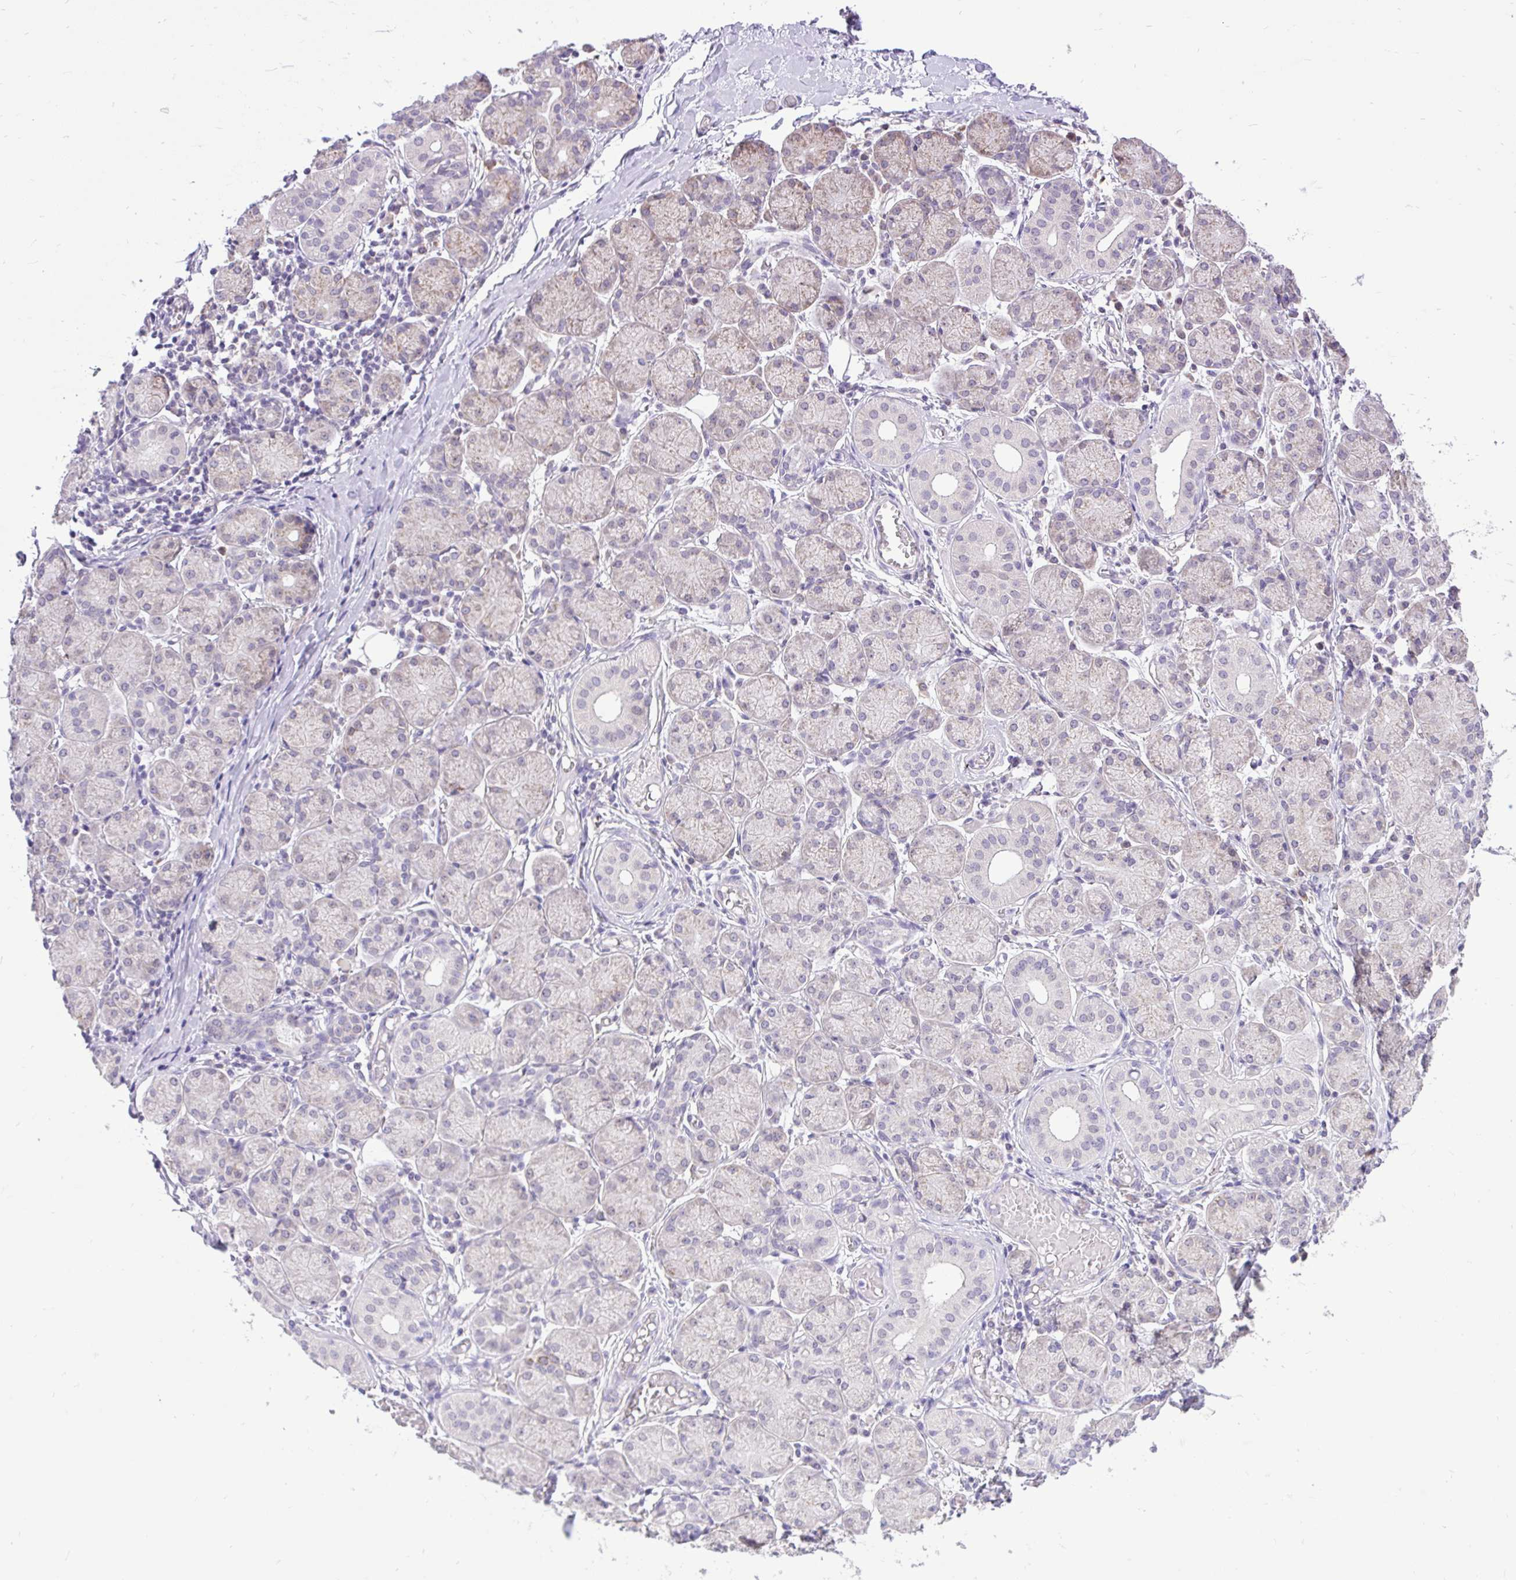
{"staining": {"intensity": "weak", "quantity": "<25%", "location": "cytoplasmic/membranous"}, "tissue": "salivary gland", "cell_type": "Glandular cells", "image_type": "normal", "snomed": [{"axis": "morphology", "description": "Normal tissue, NOS"}, {"axis": "topography", "description": "Salivary gland"}], "caption": "The immunohistochemistry (IHC) photomicrograph has no significant positivity in glandular cells of salivary gland. The staining is performed using DAB (3,3'-diaminobenzidine) brown chromogen with nuclei counter-stained in using hematoxylin.", "gene": "PYCR2", "patient": {"sex": "female", "age": 24}}